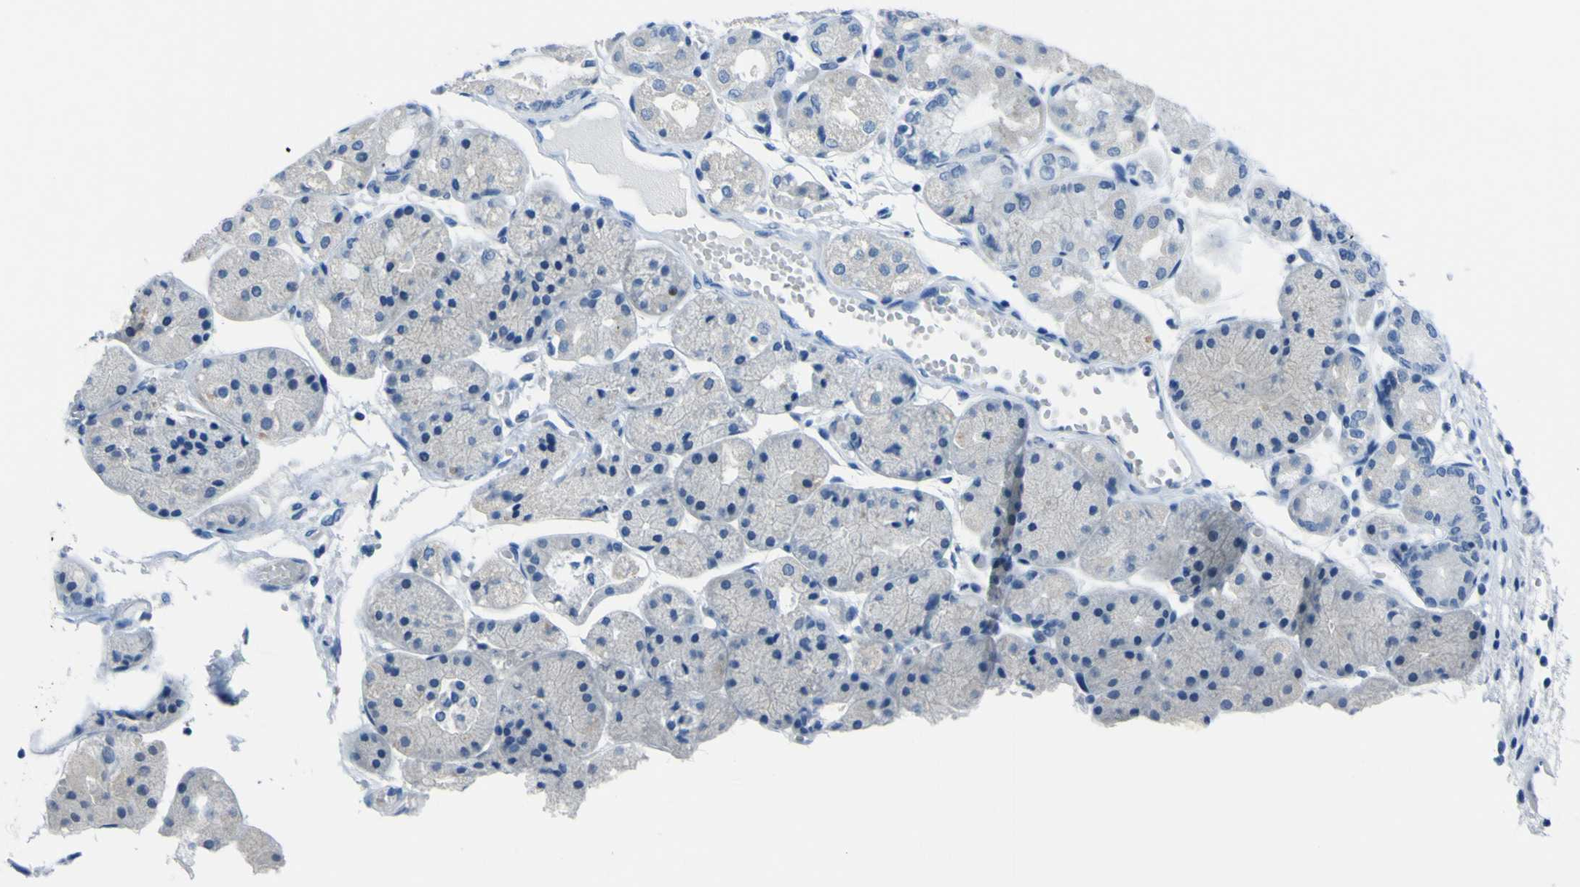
{"staining": {"intensity": "negative", "quantity": "none", "location": "none"}, "tissue": "stomach", "cell_type": "Glandular cells", "image_type": "normal", "snomed": [{"axis": "morphology", "description": "Normal tissue, NOS"}, {"axis": "topography", "description": "Stomach, upper"}], "caption": "The immunohistochemistry (IHC) histopathology image has no significant expression in glandular cells of stomach.", "gene": "PHKG1", "patient": {"sex": "male", "age": 72}}